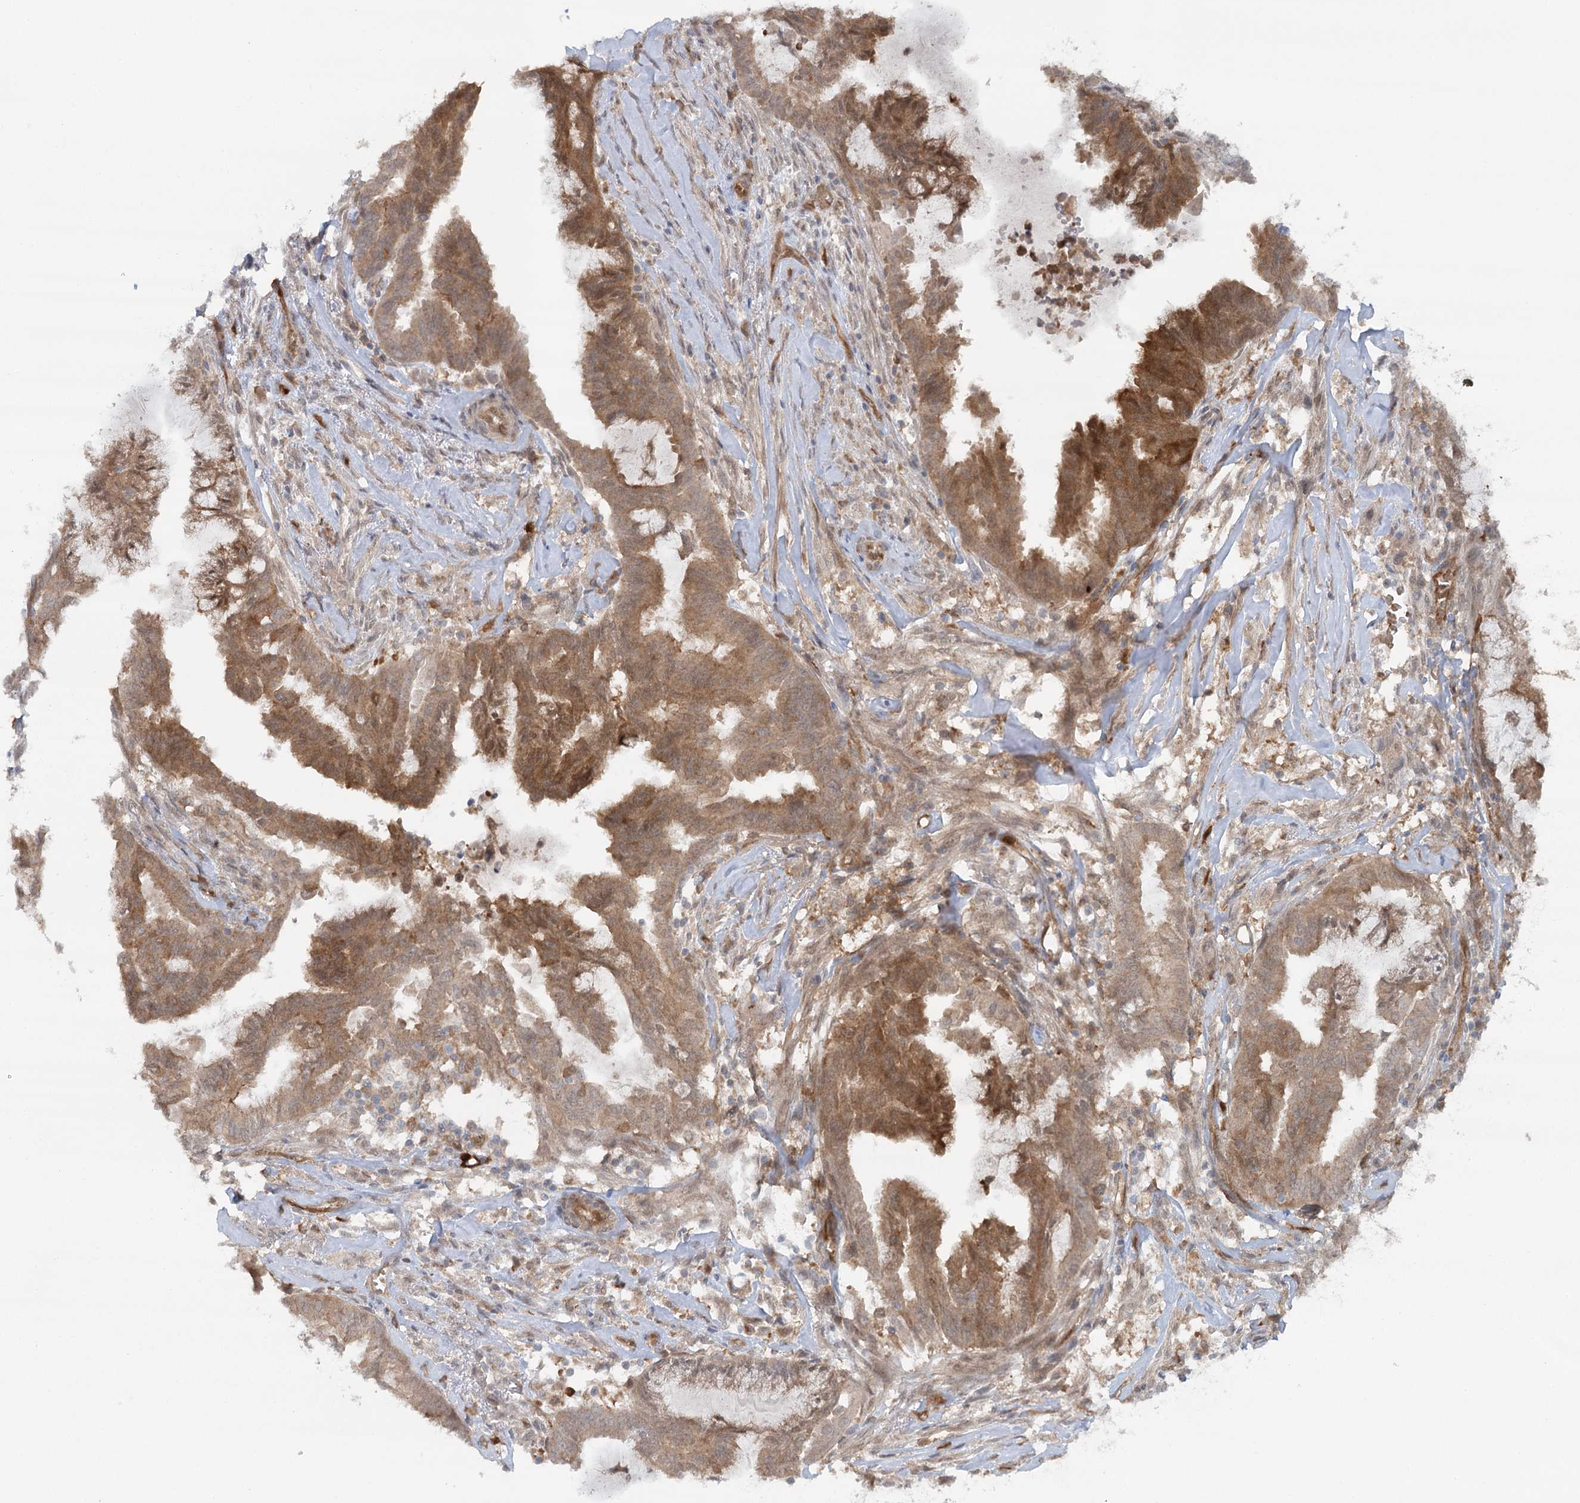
{"staining": {"intensity": "moderate", "quantity": ">75%", "location": "cytoplasmic/membranous,nuclear"}, "tissue": "endometrial cancer", "cell_type": "Tumor cells", "image_type": "cancer", "snomed": [{"axis": "morphology", "description": "Adenocarcinoma, NOS"}, {"axis": "topography", "description": "Endometrium"}], "caption": "Adenocarcinoma (endometrial) stained with DAB IHC exhibits medium levels of moderate cytoplasmic/membranous and nuclear expression in about >75% of tumor cells.", "gene": "GBE1", "patient": {"sex": "female", "age": 86}}